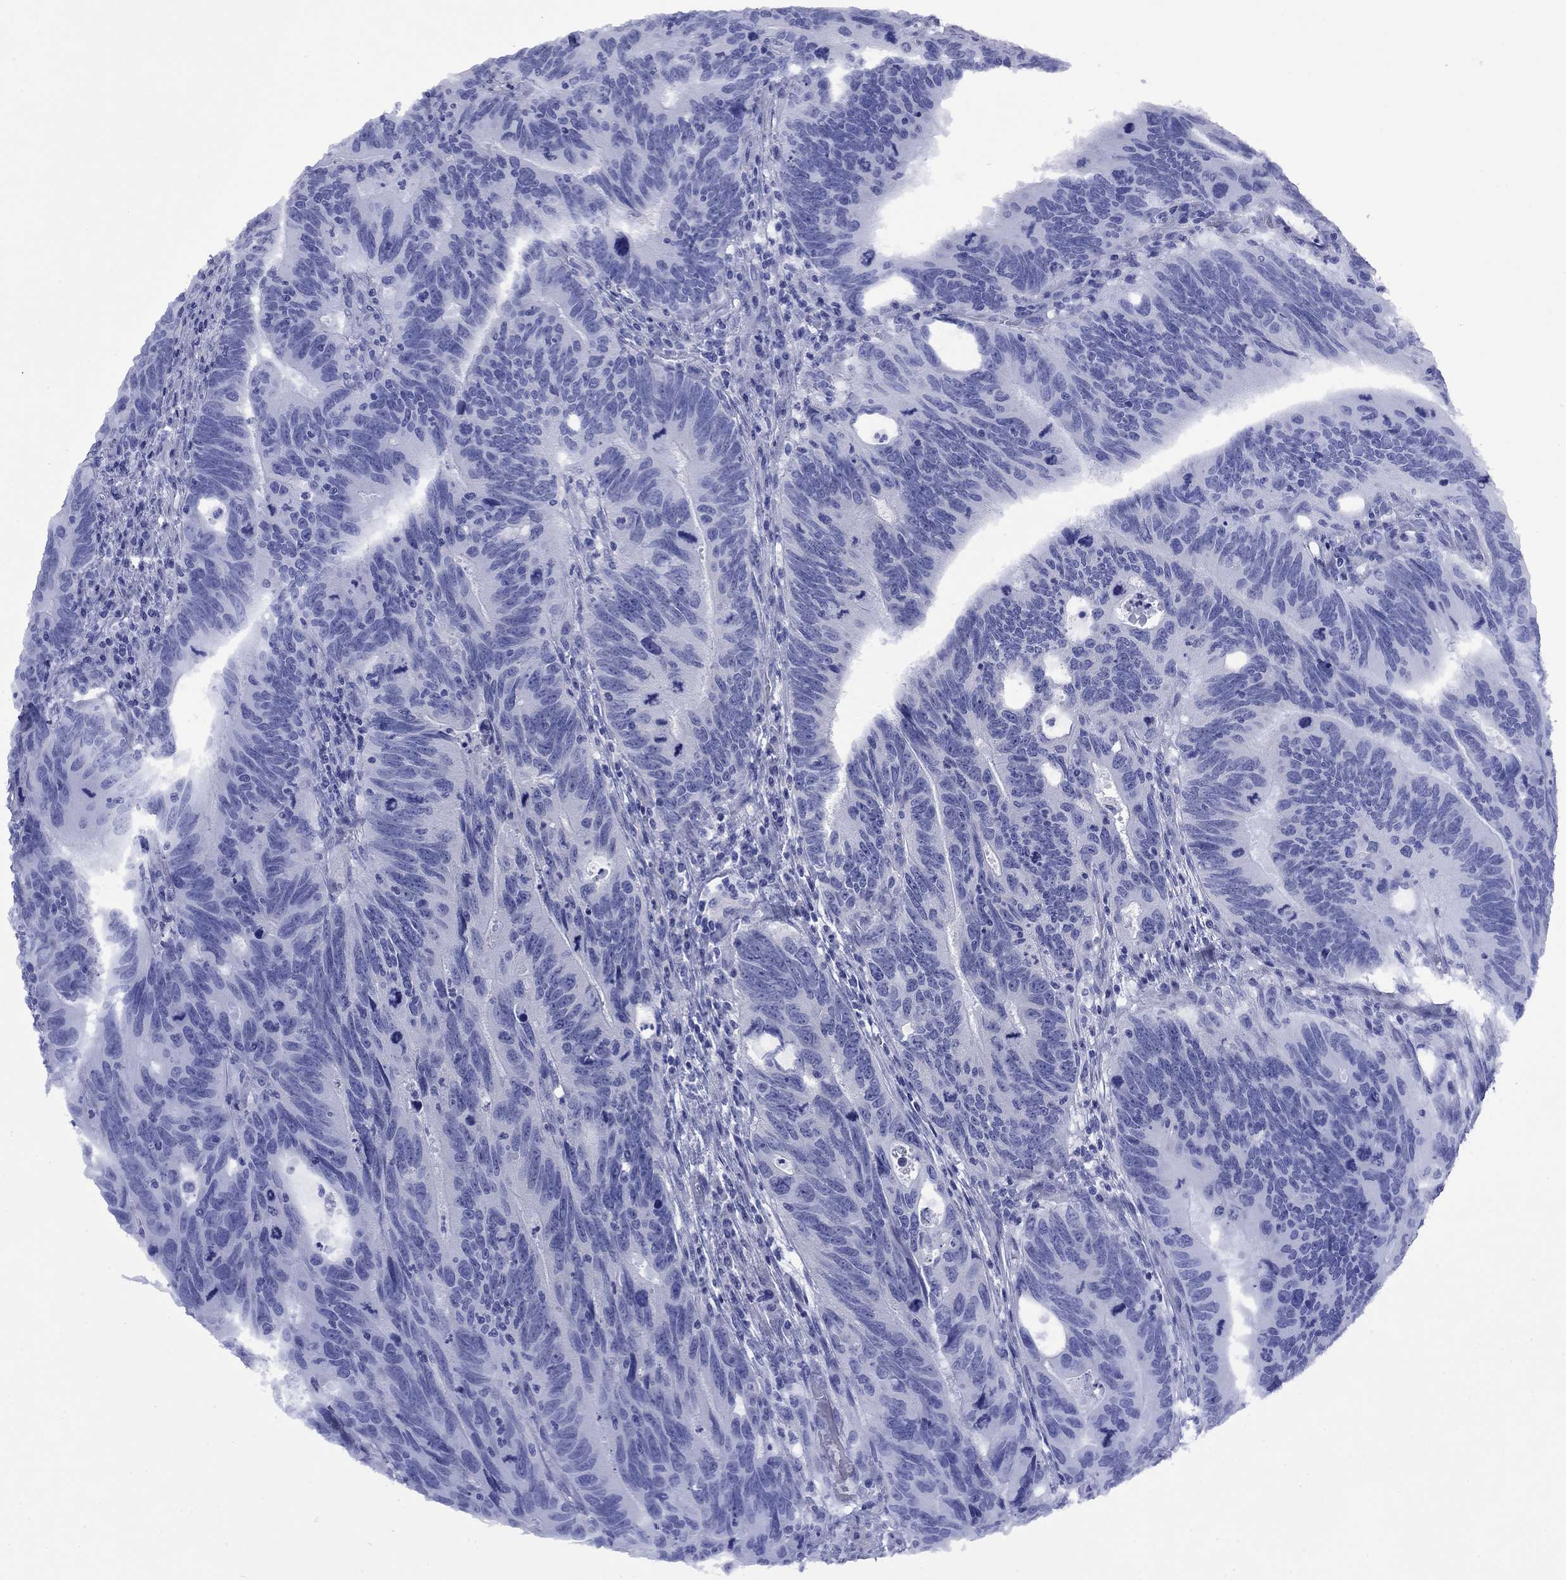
{"staining": {"intensity": "negative", "quantity": "none", "location": "none"}, "tissue": "colorectal cancer", "cell_type": "Tumor cells", "image_type": "cancer", "snomed": [{"axis": "morphology", "description": "Adenocarcinoma, NOS"}, {"axis": "topography", "description": "Colon"}], "caption": "The IHC histopathology image has no significant positivity in tumor cells of colorectal cancer (adenocarcinoma) tissue.", "gene": "GIP", "patient": {"sex": "female", "age": 77}}